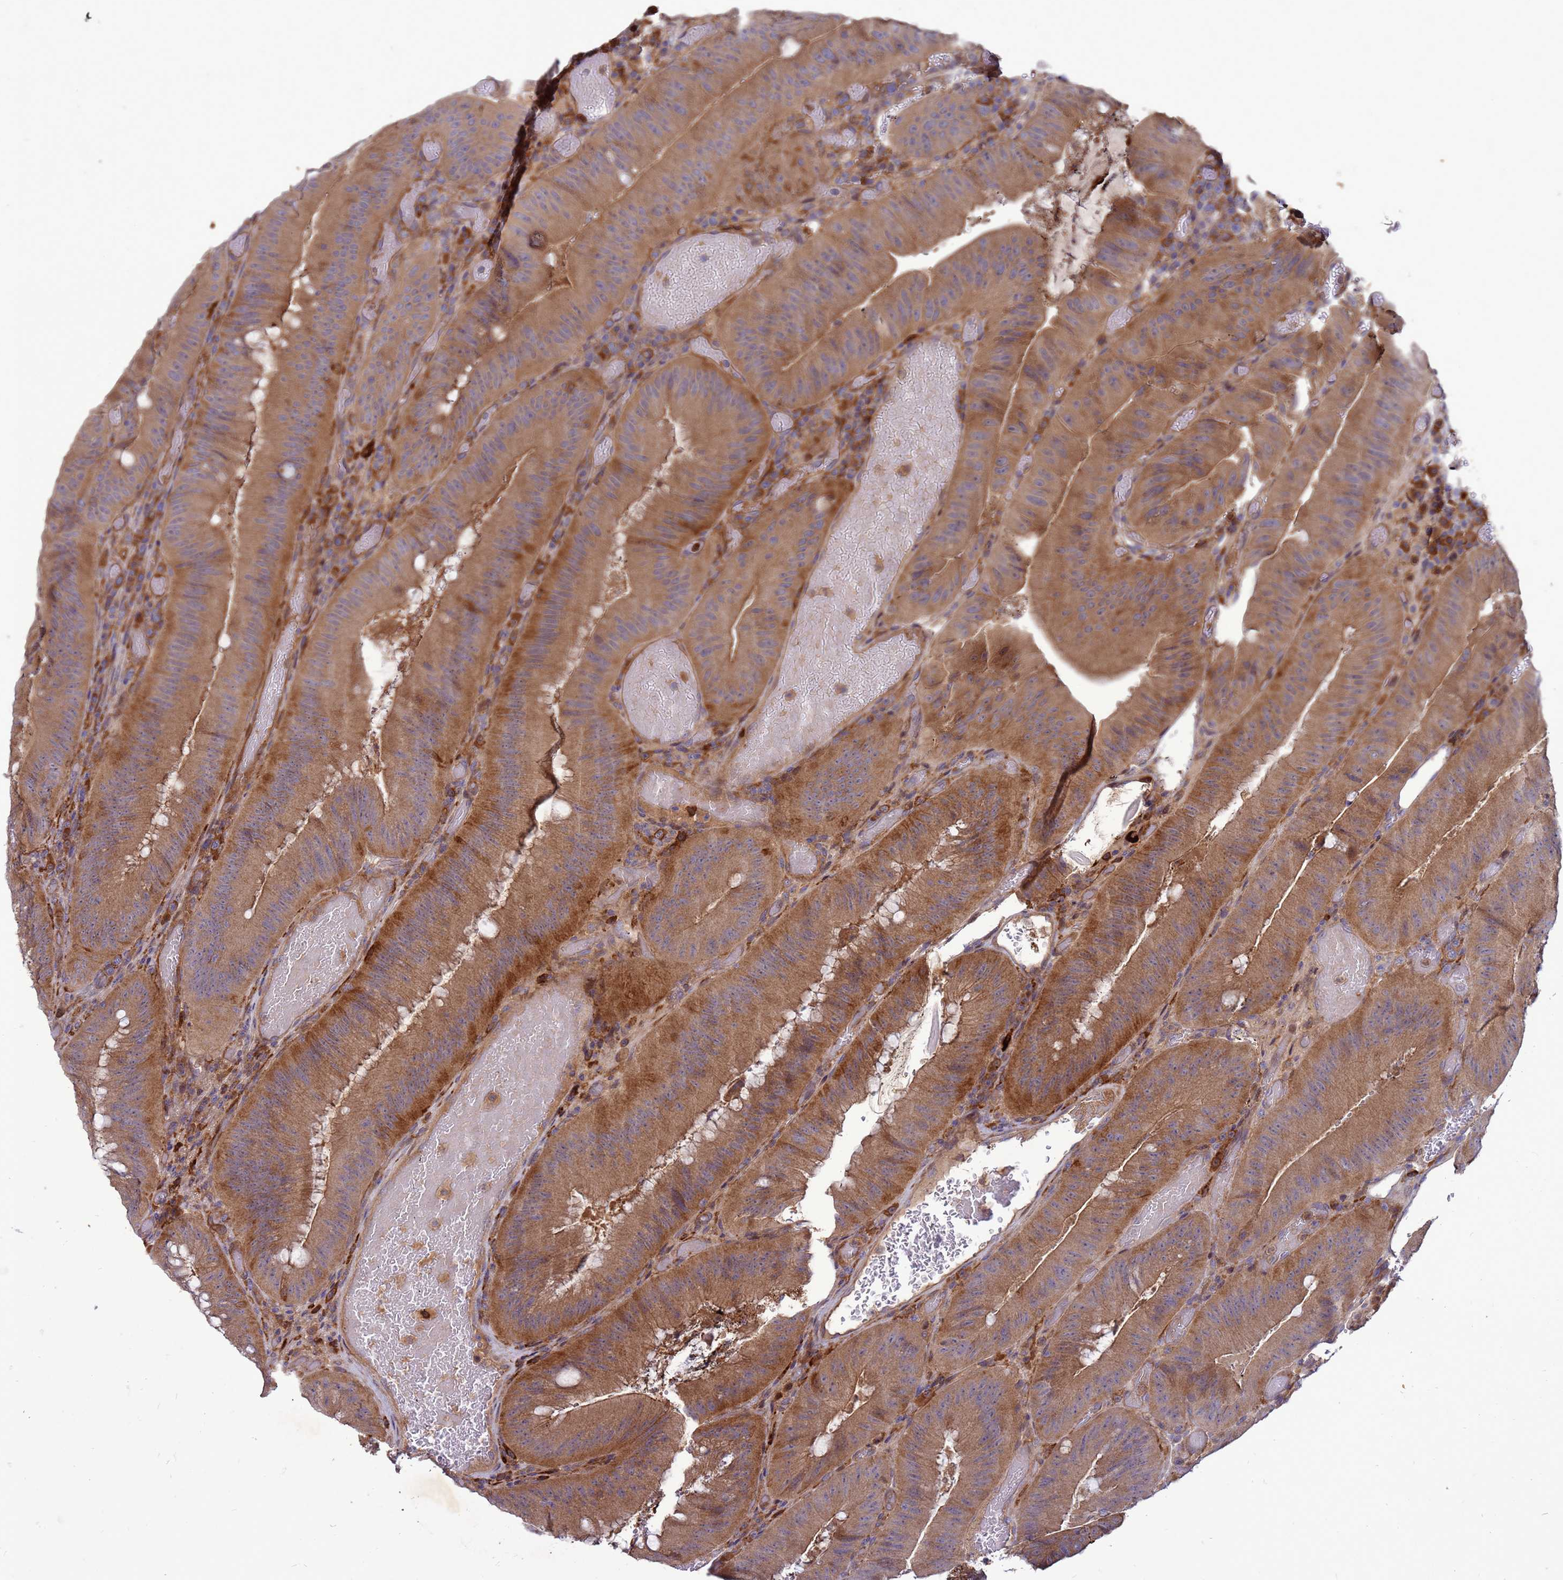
{"staining": {"intensity": "moderate", "quantity": ">75%", "location": "cytoplasmic/membranous"}, "tissue": "colorectal cancer", "cell_type": "Tumor cells", "image_type": "cancer", "snomed": [{"axis": "morphology", "description": "Adenocarcinoma, NOS"}, {"axis": "topography", "description": "Colon"}], "caption": "Colorectal adenocarcinoma stained with IHC demonstrates moderate cytoplasmic/membranous expression in about >75% of tumor cells.", "gene": "RNF215", "patient": {"sex": "female", "age": 43}}